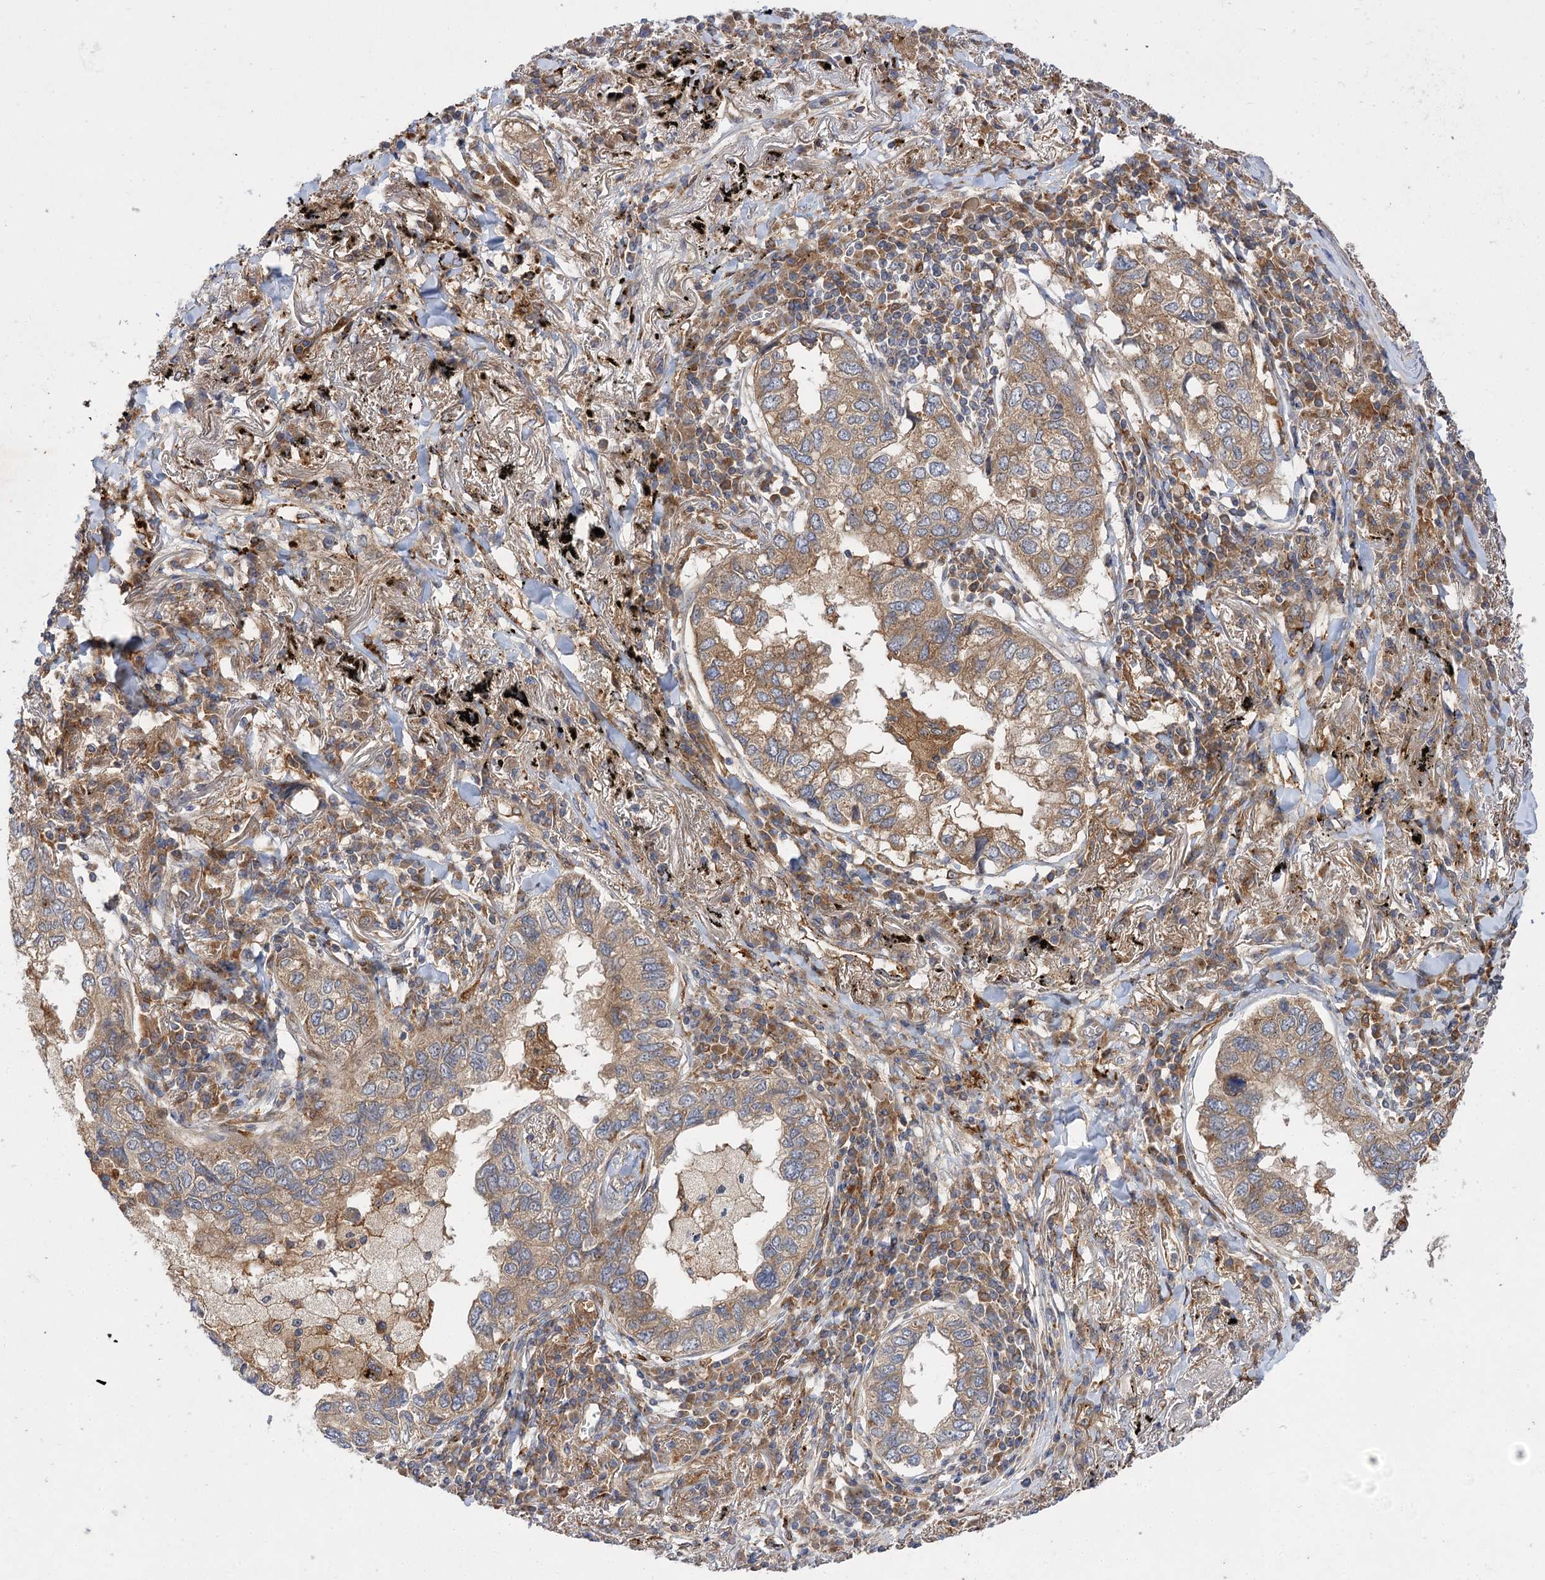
{"staining": {"intensity": "moderate", "quantity": ">75%", "location": "cytoplasmic/membranous"}, "tissue": "lung cancer", "cell_type": "Tumor cells", "image_type": "cancer", "snomed": [{"axis": "morphology", "description": "Adenocarcinoma, NOS"}, {"axis": "topography", "description": "Lung"}], "caption": "Immunohistochemistry of human lung adenocarcinoma reveals medium levels of moderate cytoplasmic/membranous staining in about >75% of tumor cells.", "gene": "PATL1", "patient": {"sex": "male", "age": 65}}